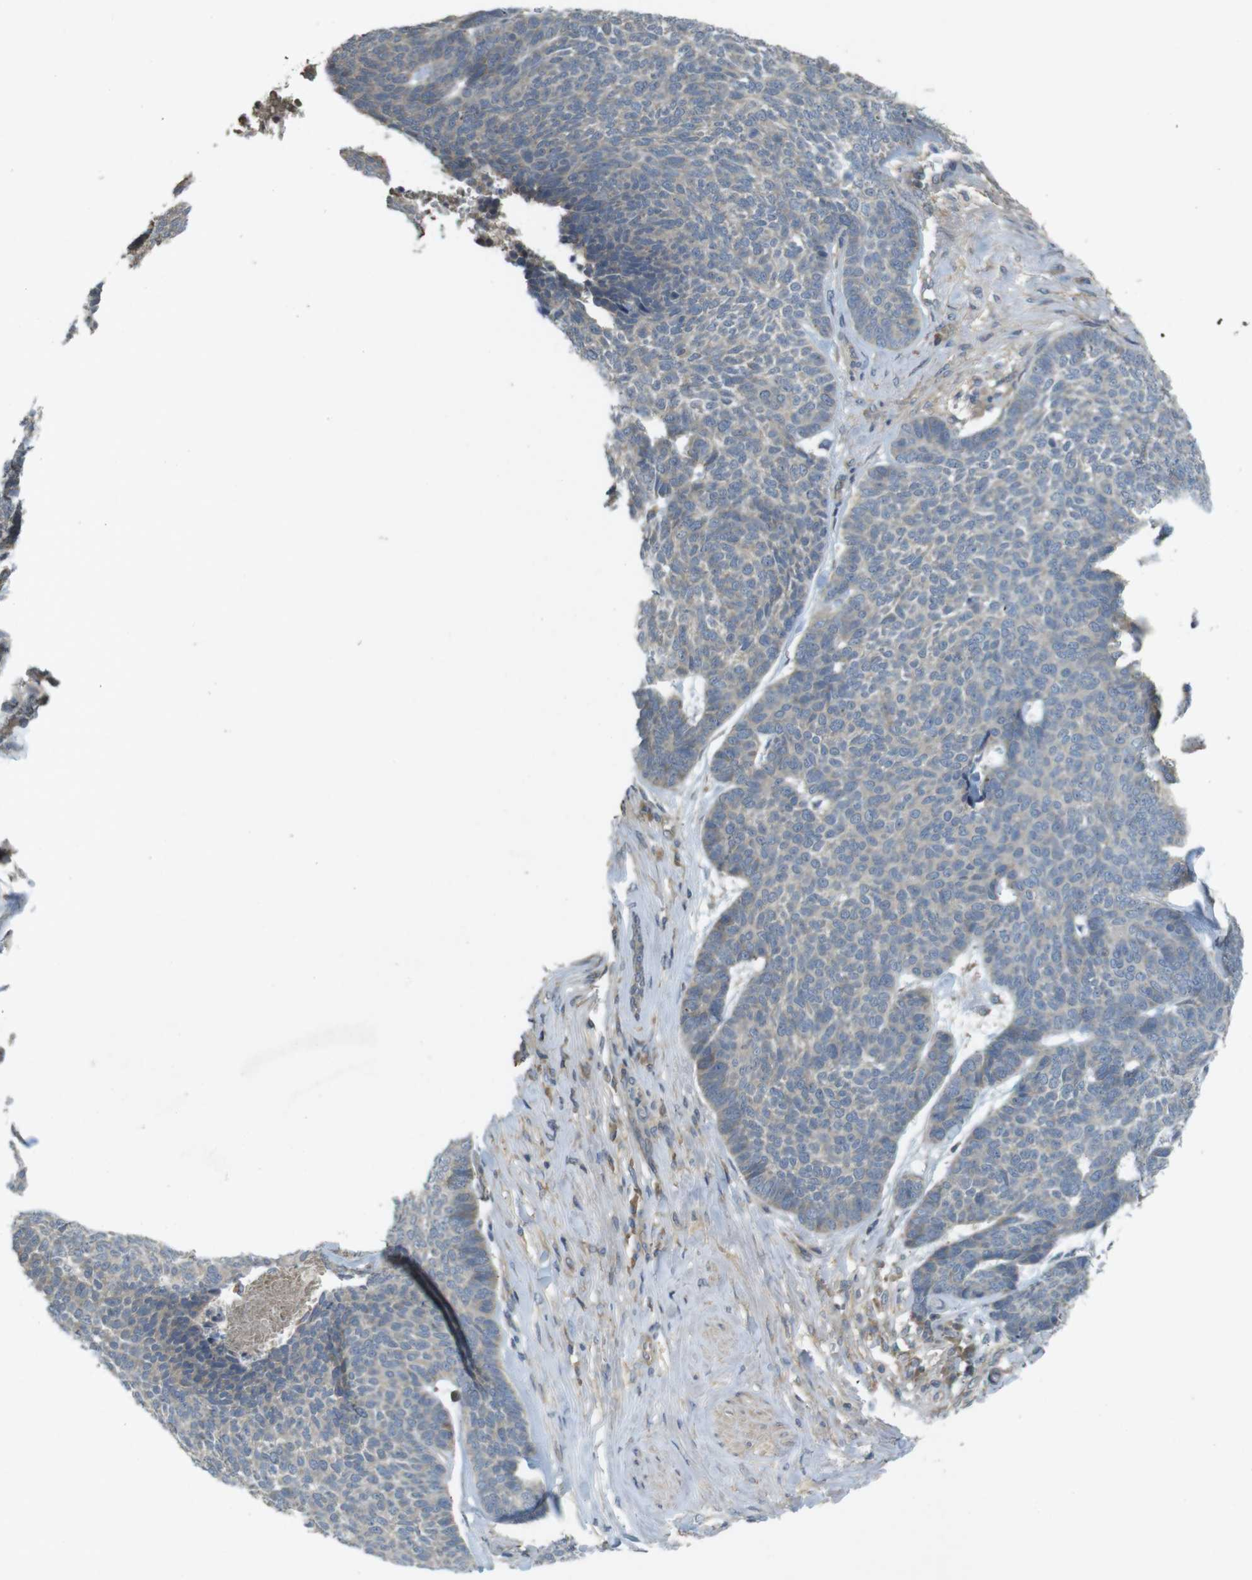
{"staining": {"intensity": "negative", "quantity": "none", "location": "none"}, "tissue": "skin cancer", "cell_type": "Tumor cells", "image_type": "cancer", "snomed": [{"axis": "morphology", "description": "Basal cell carcinoma"}, {"axis": "topography", "description": "Skin"}], "caption": "Image shows no protein expression in tumor cells of skin basal cell carcinoma tissue.", "gene": "CLTC", "patient": {"sex": "male", "age": 84}}